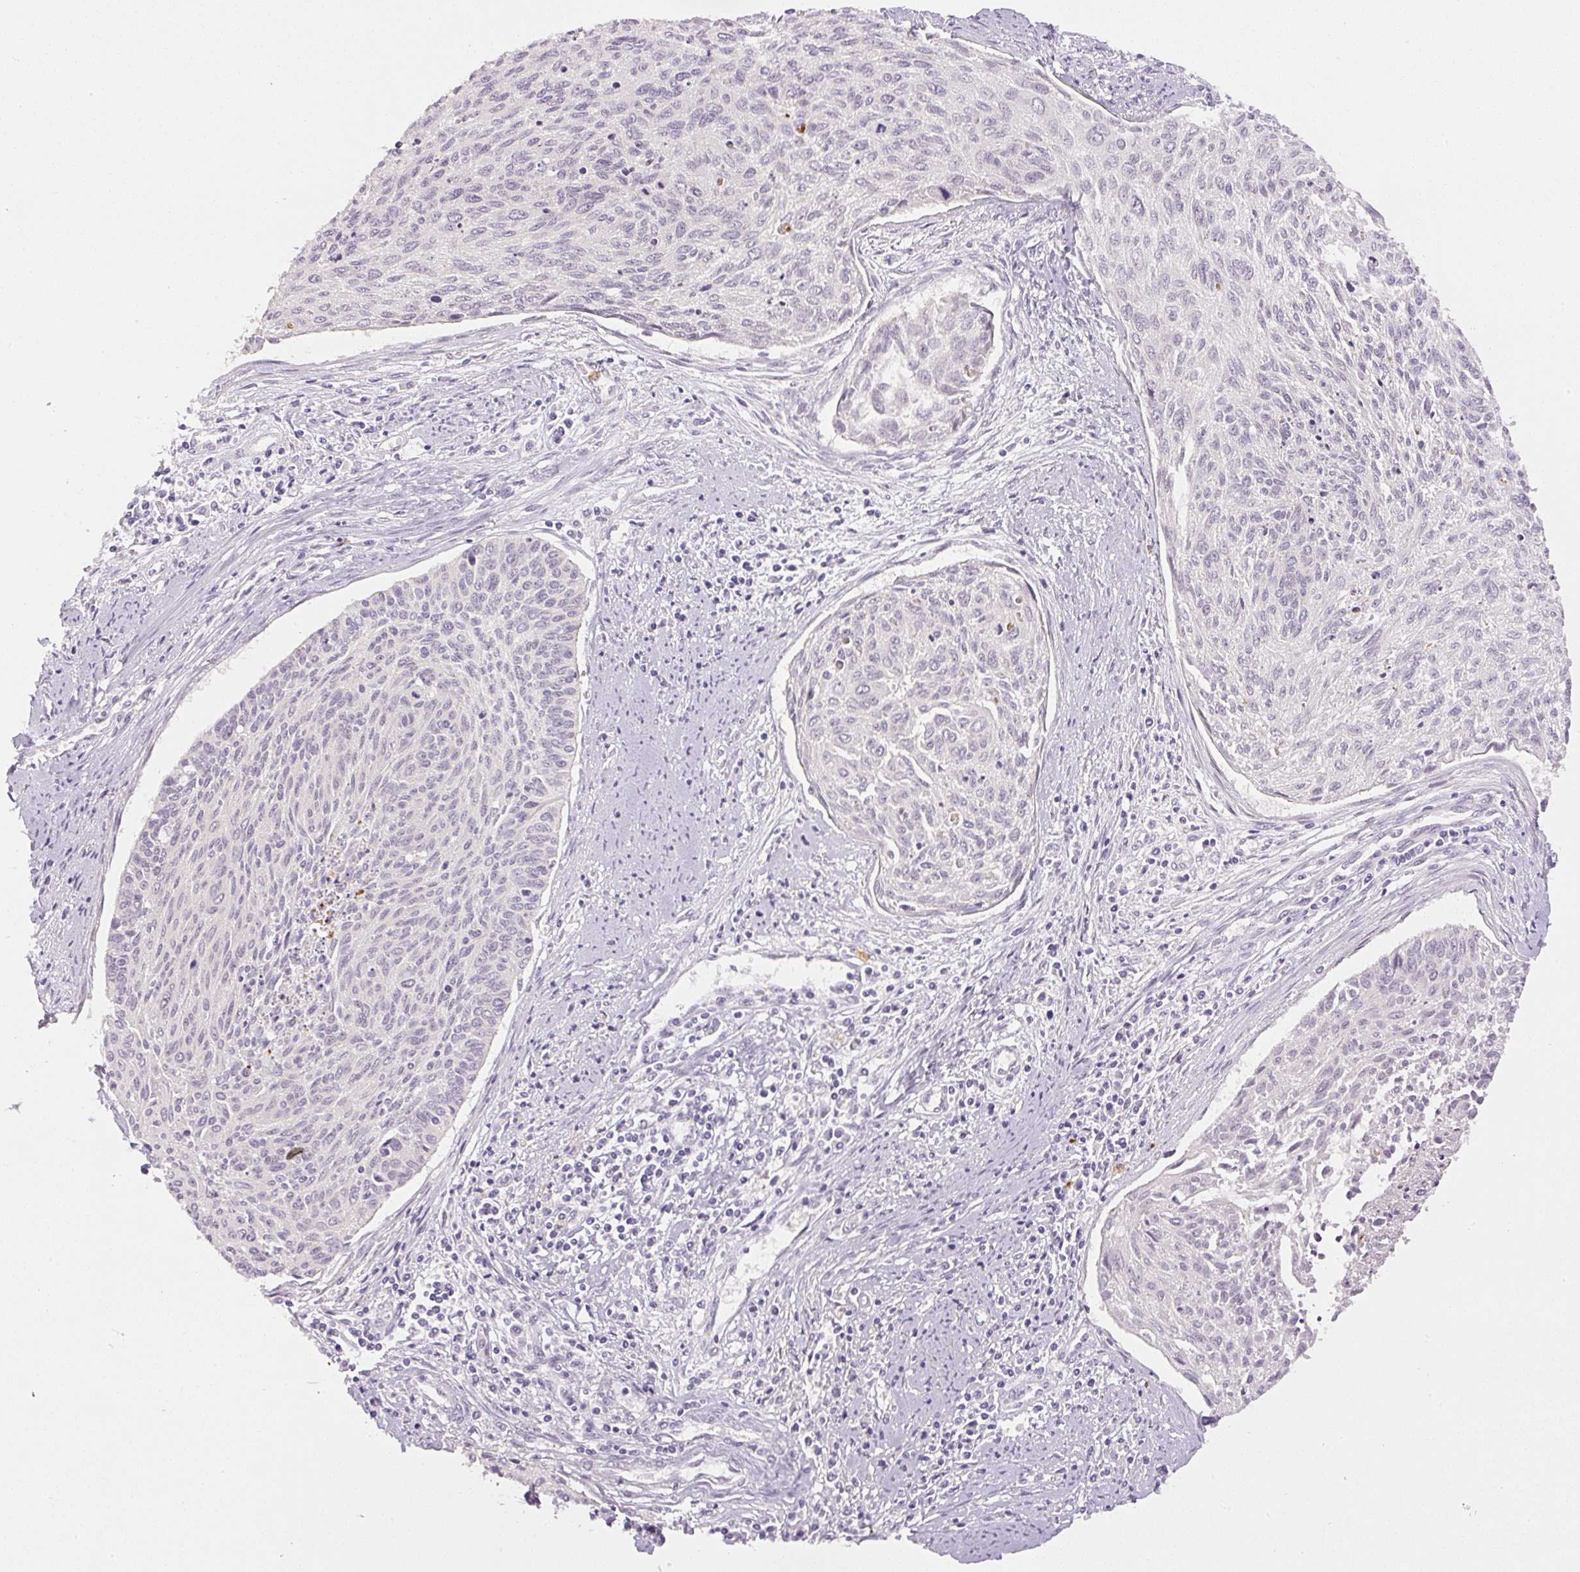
{"staining": {"intensity": "negative", "quantity": "none", "location": "none"}, "tissue": "cervical cancer", "cell_type": "Tumor cells", "image_type": "cancer", "snomed": [{"axis": "morphology", "description": "Squamous cell carcinoma, NOS"}, {"axis": "topography", "description": "Cervix"}], "caption": "Tumor cells are negative for protein expression in human cervical cancer (squamous cell carcinoma).", "gene": "SGF29", "patient": {"sex": "female", "age": 55}}